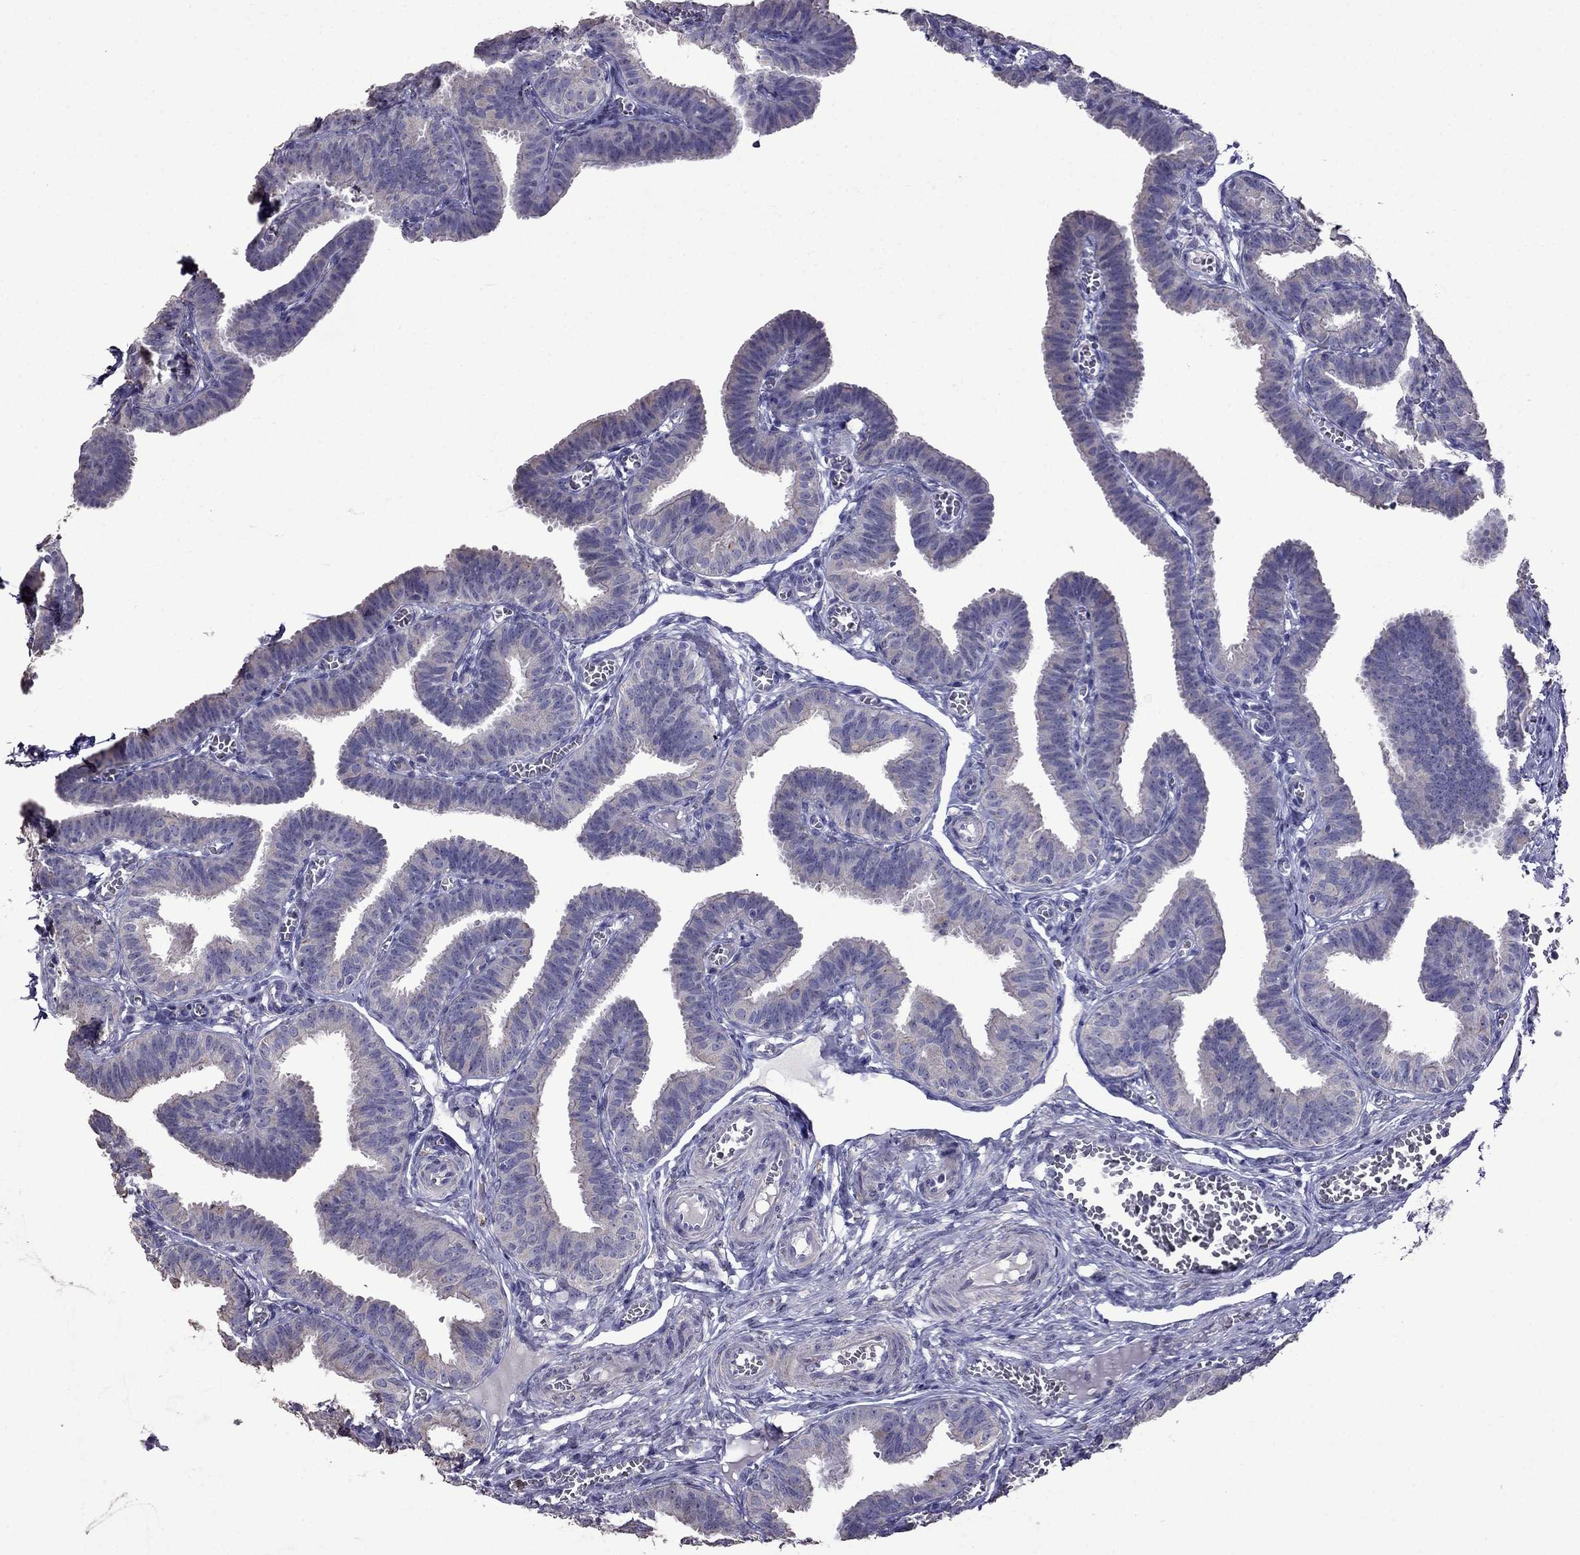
{"staining": {"intensity": "negative", "quantity": "none", "location": "none"}, "tissue": "fallopian tube", "cell_type": "Glandular cells", "image_type": "normal", "snomed": [{"axis": "morphology", "description": "Normal tissue, NOS"}, {"axis": "topography", "description": "Fallopian tube"}], "caption": "High power microscopy image of an immunohistochemistry (IHC) histopathology image of normal fallopian tube, revealing no significant expression in glandular cells.", "gene": "AK5", "patient": {"sex": "female", "age": 25}}